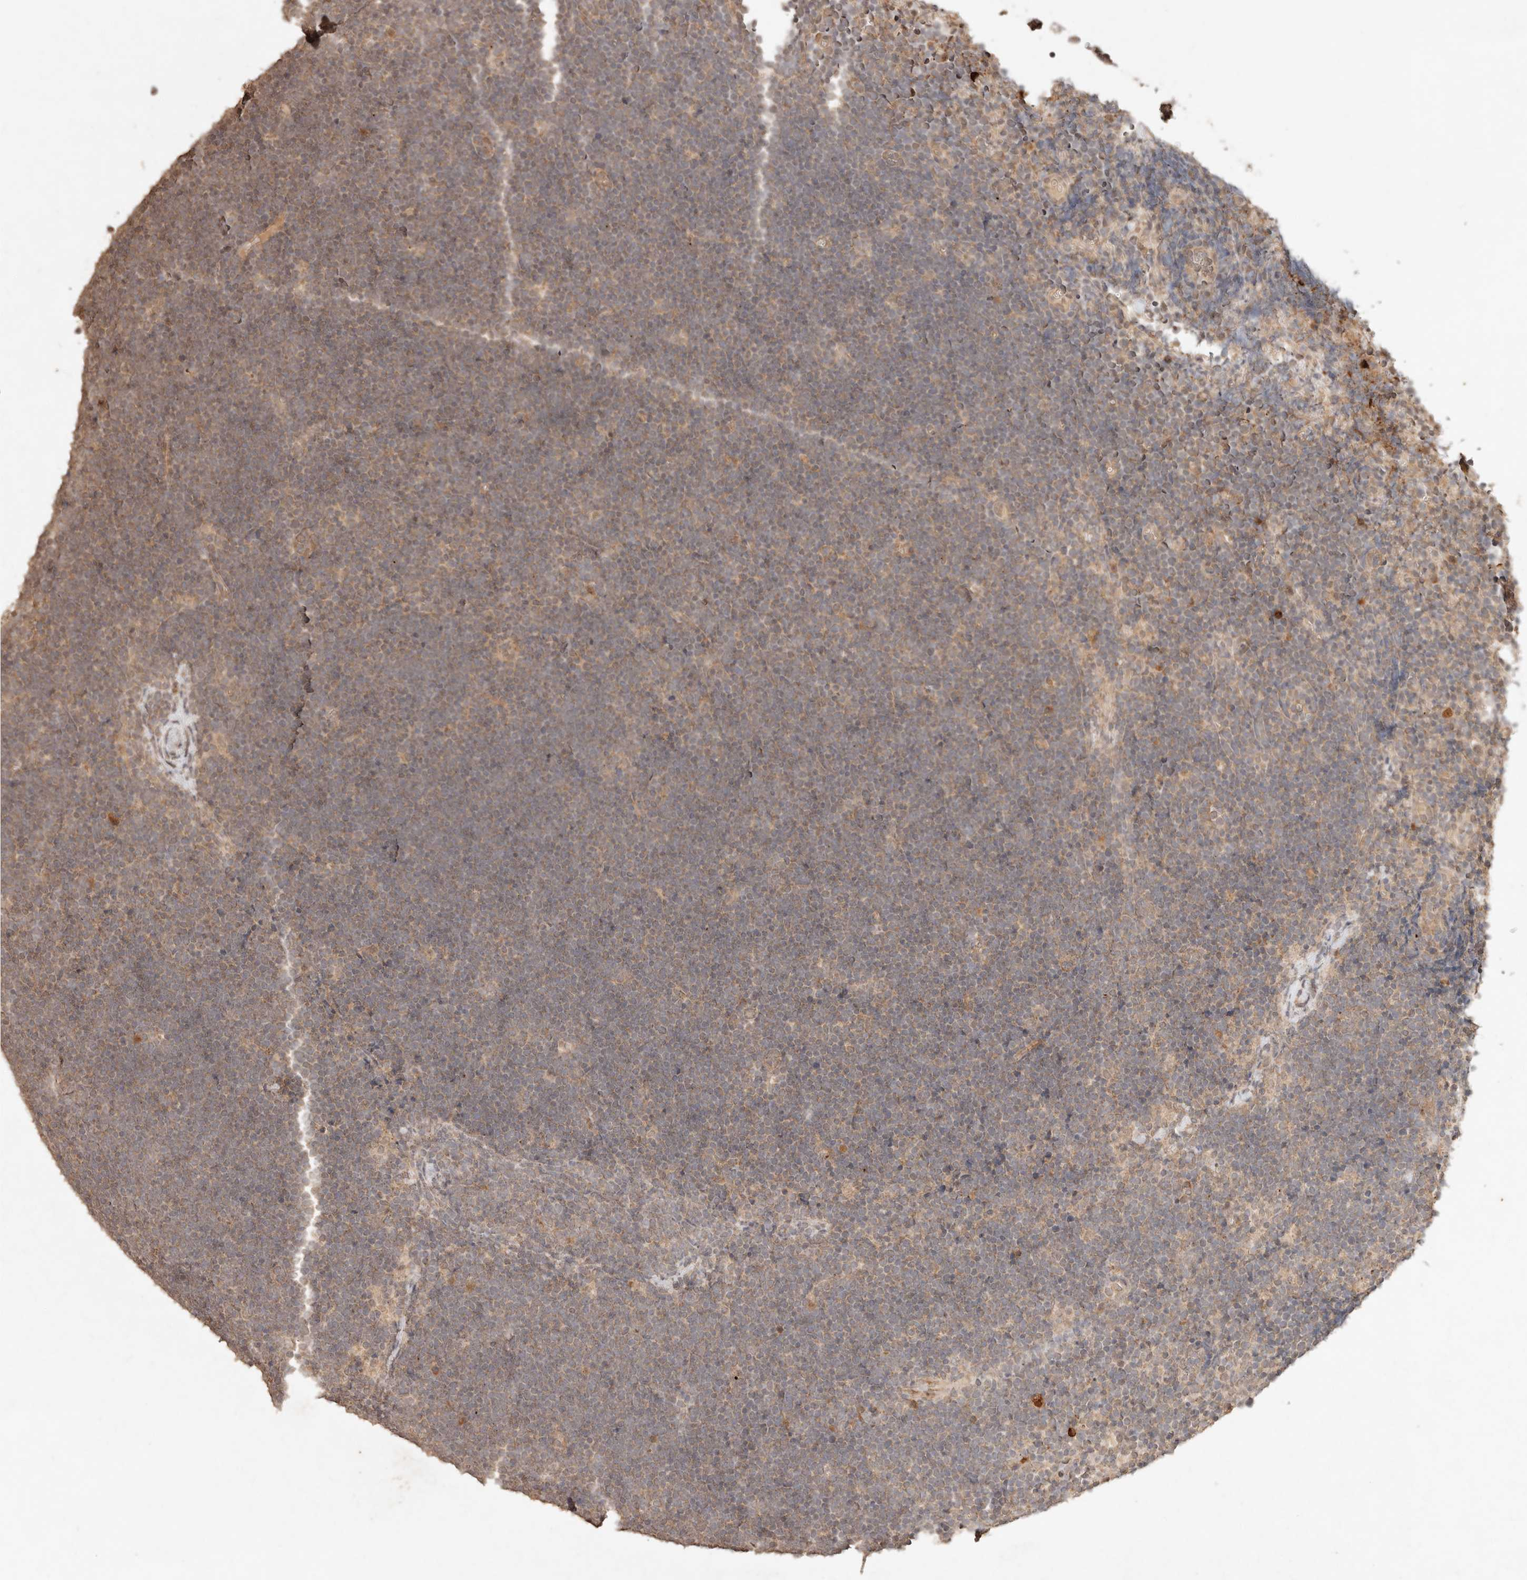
{"staining": {"intensity": "weak", "quantity": "25%-75%", "location": "cytoplasmic/membranous"}, "tissue": "lymphoma", "cell_type": "Tumor cells", "image_type": "cancer", "snomed": [{"axis": "morphology", "description": "Malignant lymphoma, non-Hodgkin's type, High grade"}, {"axis": "topography", "description": "Lymph node"}], "caption": "IHC histopathology image of high-grade malignant lymphoma, non-Hodgkin's type stained for a protein (brown), which exhibits low levels of weak cytoplasmic/membranous positivity in about 25%-75% of tumor cells.", "gene": "LMO4", "patient": {"sex": "male", "age": 13}}